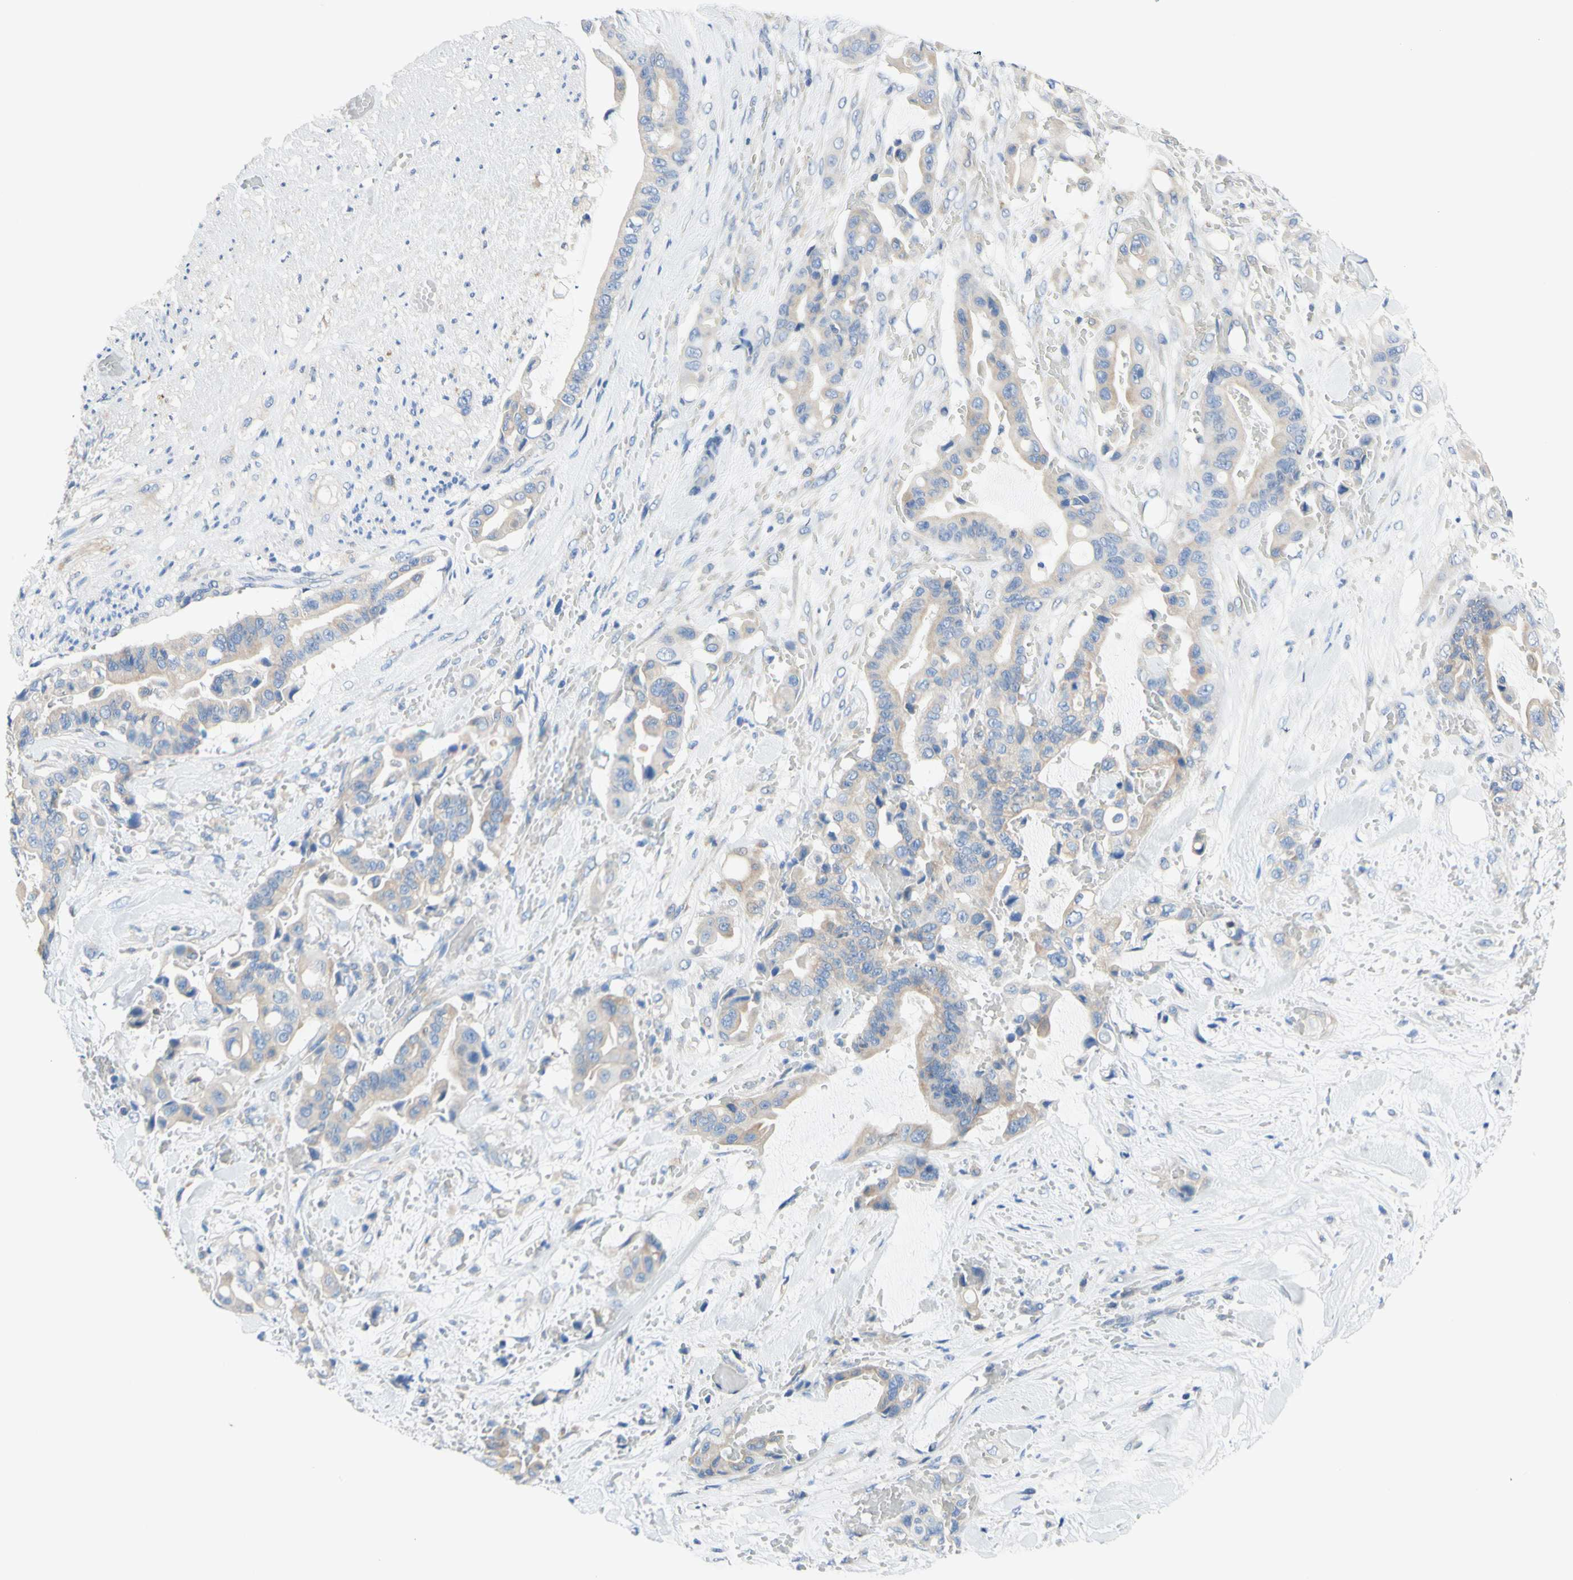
{"staining": {"intensity": "weak", "quantity": "<25%", "location": "cytoplasmic/membranous"}, "tissue": "liver cancer", "cell_type": "Tumor cells", "image_type": "cancer", "snomed": [{"axis": "morphology", "description": "Cholangiocarcinoma"}, {"axis": "topography", "description": "Liver"}], "caption": "The micrograph exhibits no staining of tumor cells in liver cancer (cholangiocarcinoma).", "gene": "RETREG2", "patient": {"sex": "female", "age": 61}}